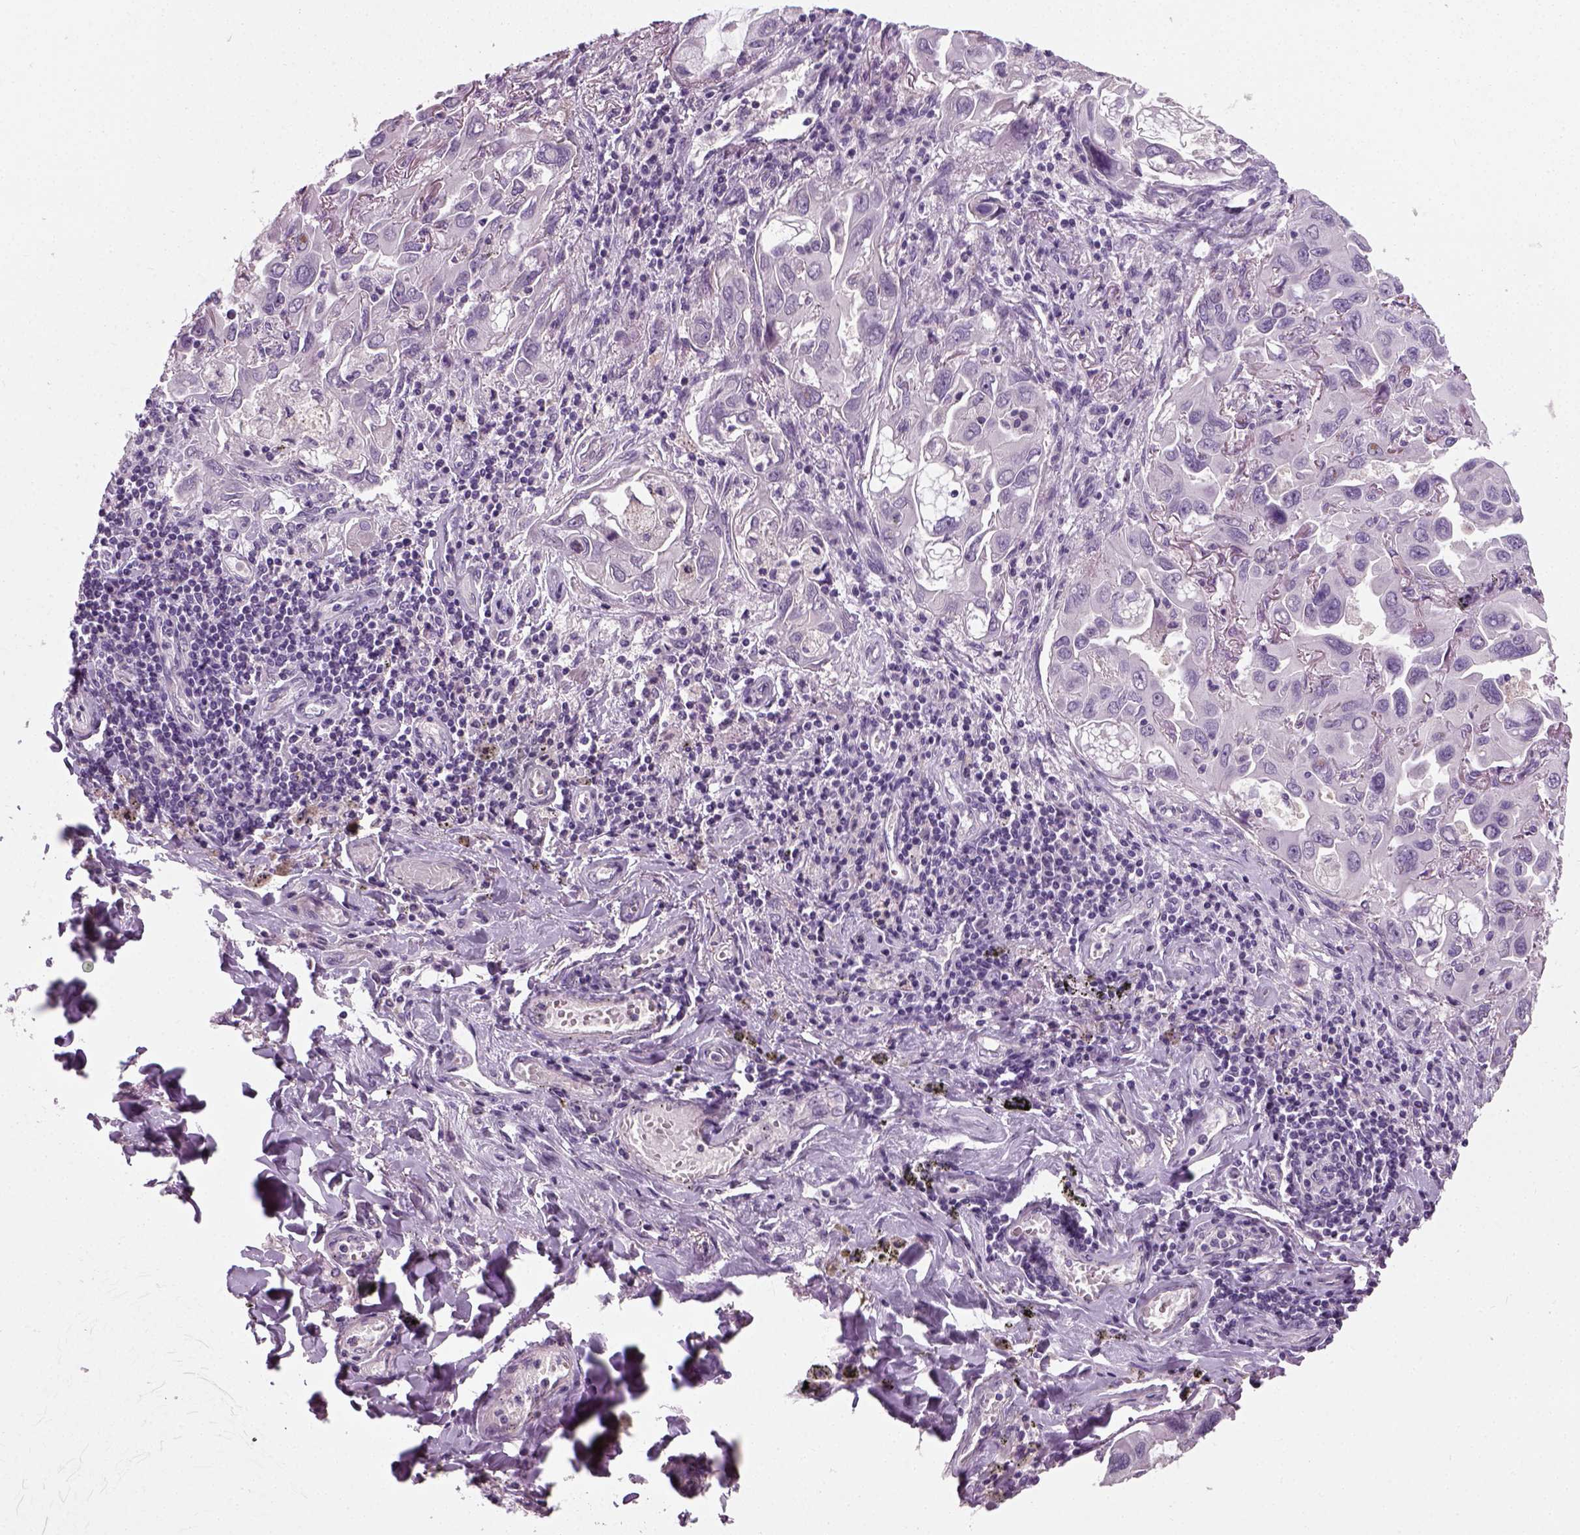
{"staining": {"intensity": "negative", "quantity": "none", "location": "none"}, "tissue": "lung cancer", "cell_type": "Tumor cells", "image_type": "cancer", "snomed": [{"axis": "morphology", "description": "Adenocarcinoma, NOS"}, {"axis": "topography", "description": "Lung"}], "caption": "Immunohistochemical staining of lung cancer (adenocarcinoma) shows no significant positivity in tumor cells.", "gene": "ELOVL3", "patient": {"sex": "male", "age": 64}}